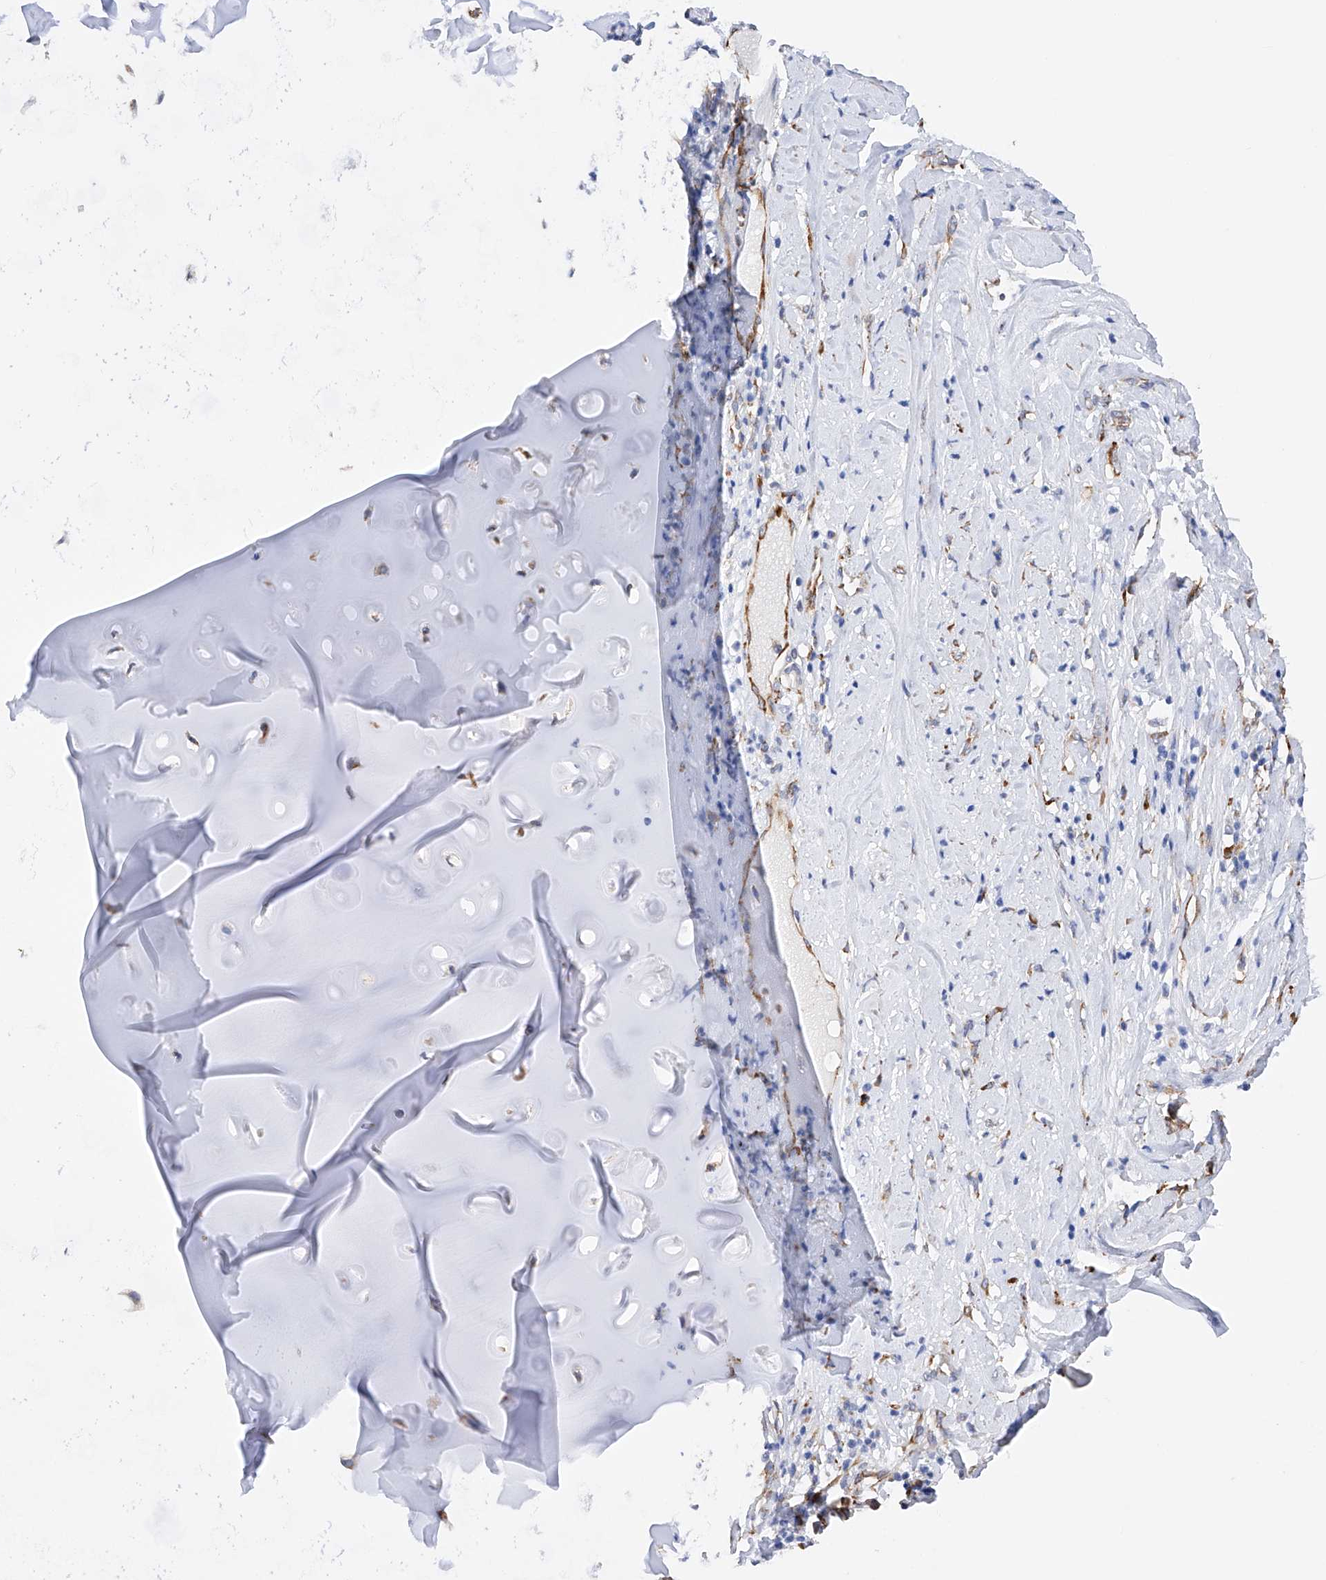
{"staining": {"intensity": "negative", "quantity": "none", "location": "none"}, "tissue": "adipose tissue", "cell_type": "Adipocytes", "image_type": "normal", "snomed": [{"axis": "morphology", "description": "Normal tissue, NOS"}, {"axis": "morphology", "description": "Basal cell carcinoma"}, {"axis": "topography", "description": "Cartilage tissue"}, {"axis": "topography", "description": "Nasopharynx"}, {"axis": "topography", "description": "Oral tissue"}], "caption": "Histopathology image shows no significant protein staining in adipocytes of normal adipose tissue.", "gene": "PDIA5", "patient": {"sex": "female", "age": 77}}